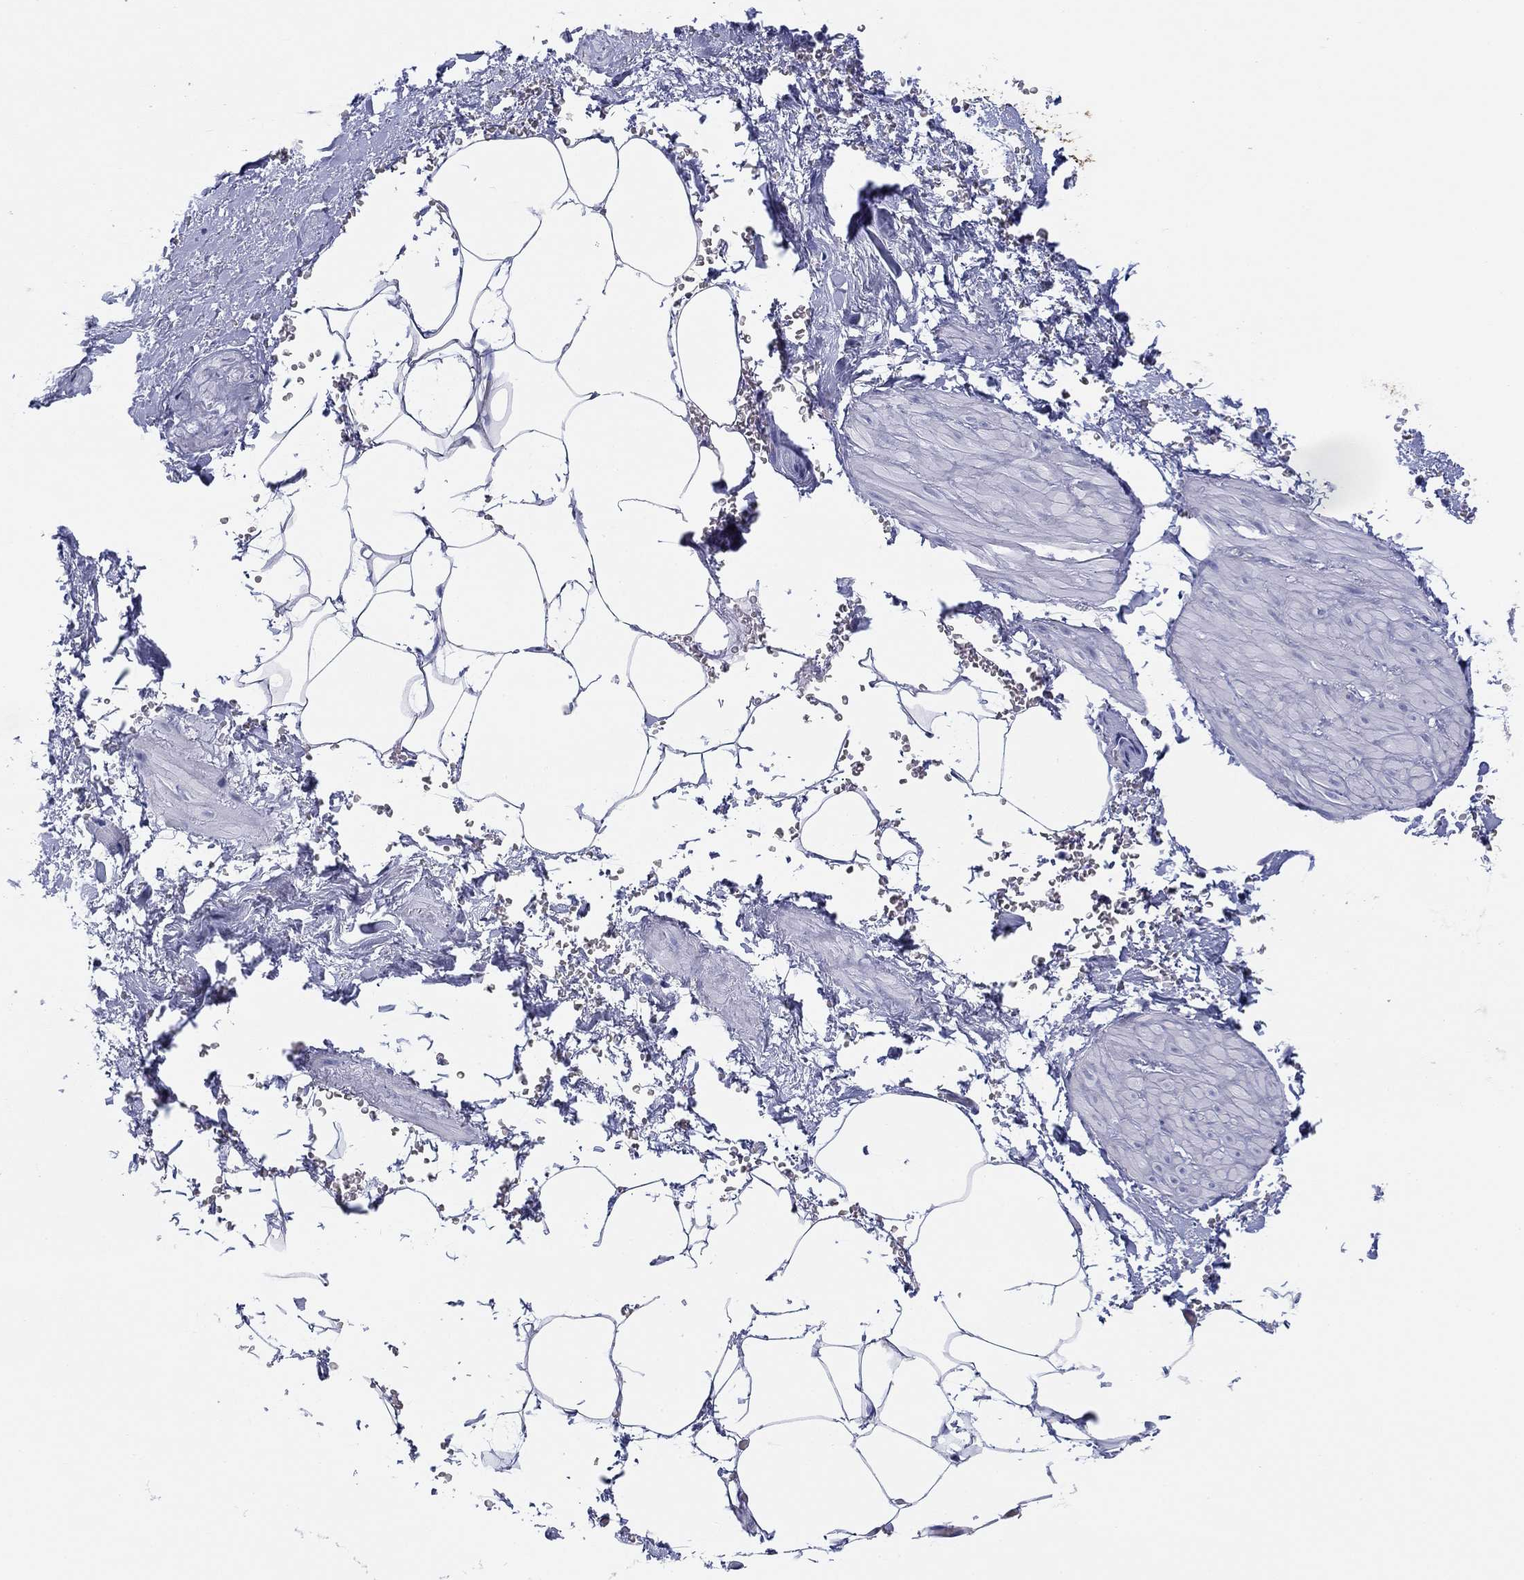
{"staining": {"intensity": "negative", "quantity": "none", "location": "none"}, "tissue": "adipose tissue", "cell_type": "Adipocytes", "image_type": "normal", "snomed": [{"axis": "morphology", "description": "Normal tissue, NOS"}, {"axis": "topography", "description": "Soft tissue"}, {"axis": "topography", "description": "Adipose tissue"}, {"axis": "topography", "description": "Vascular tissue"}, {"axis": "topography", "description": "Peripheral nerve tissue"}], "caption": "Unremarkable adipose tissue was stained to show a protein in brown. There is no significant expression in adipocytes. Nuclei are stained in blue.", "gene": "ATP1B1", "patient": {"sex": "male", "age": 68}}